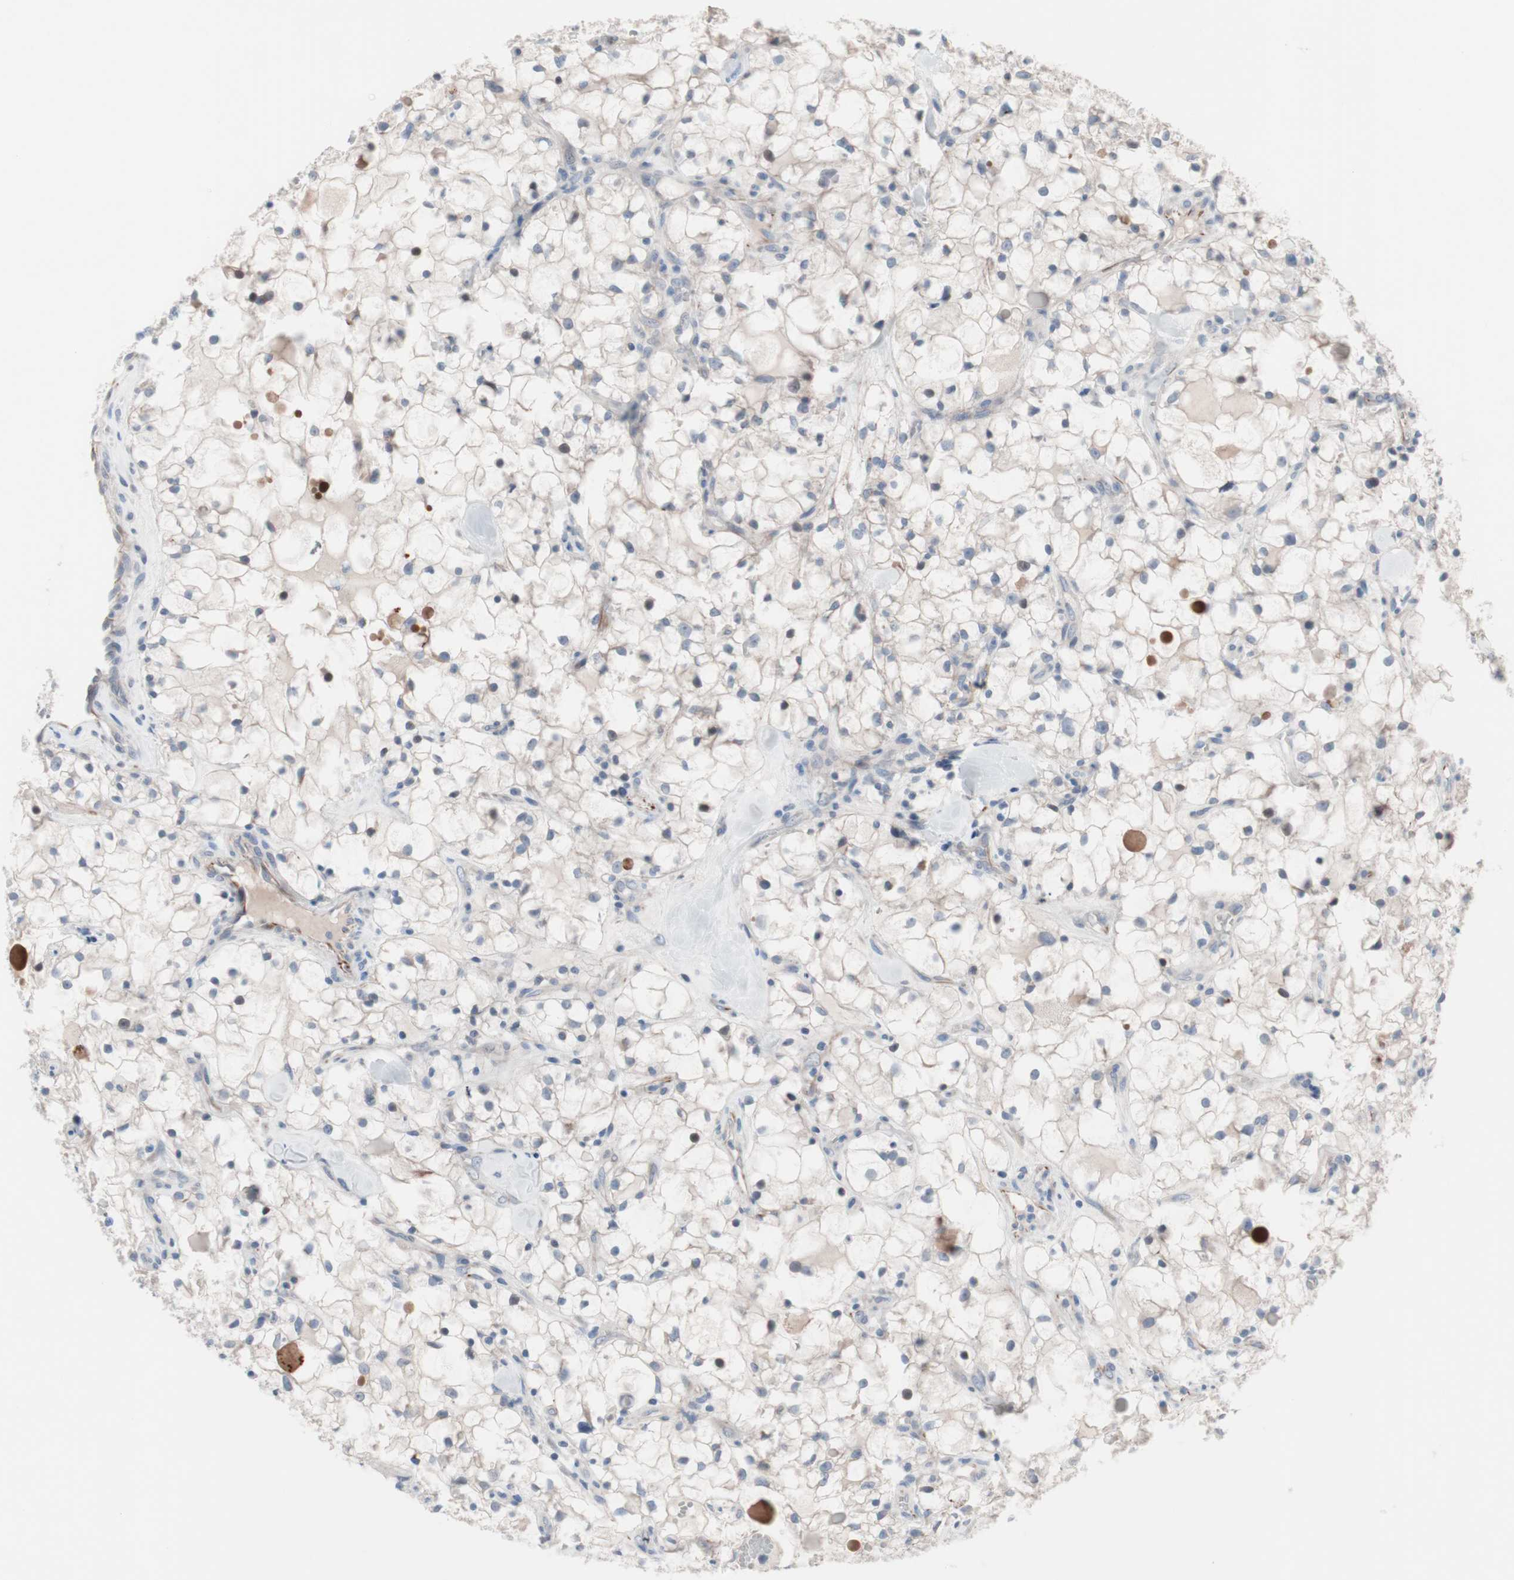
{"staining": {"intensity": "weak", "quantity": "25%-75%", "location": "cytoplasmic/membranous"}, "tissue": "renal cancer", "cell_type": "Tumor cells", "image_type": "cancer", "snomed": [{"axis": "morphology", "description": "Adenocarcinoma, NOS"}, {"axis": "topography", "description": "Kidney"}], "caption": "An image showing weak cytoplasmic/membranous positivity in approximately 25%-75% of tumor cells in renal cancer (adenocarcinoma), as visualized by brown immunohistochemical staining.", "gene": "ULBP1", "patient": {"sex": "female", "age": 60}}